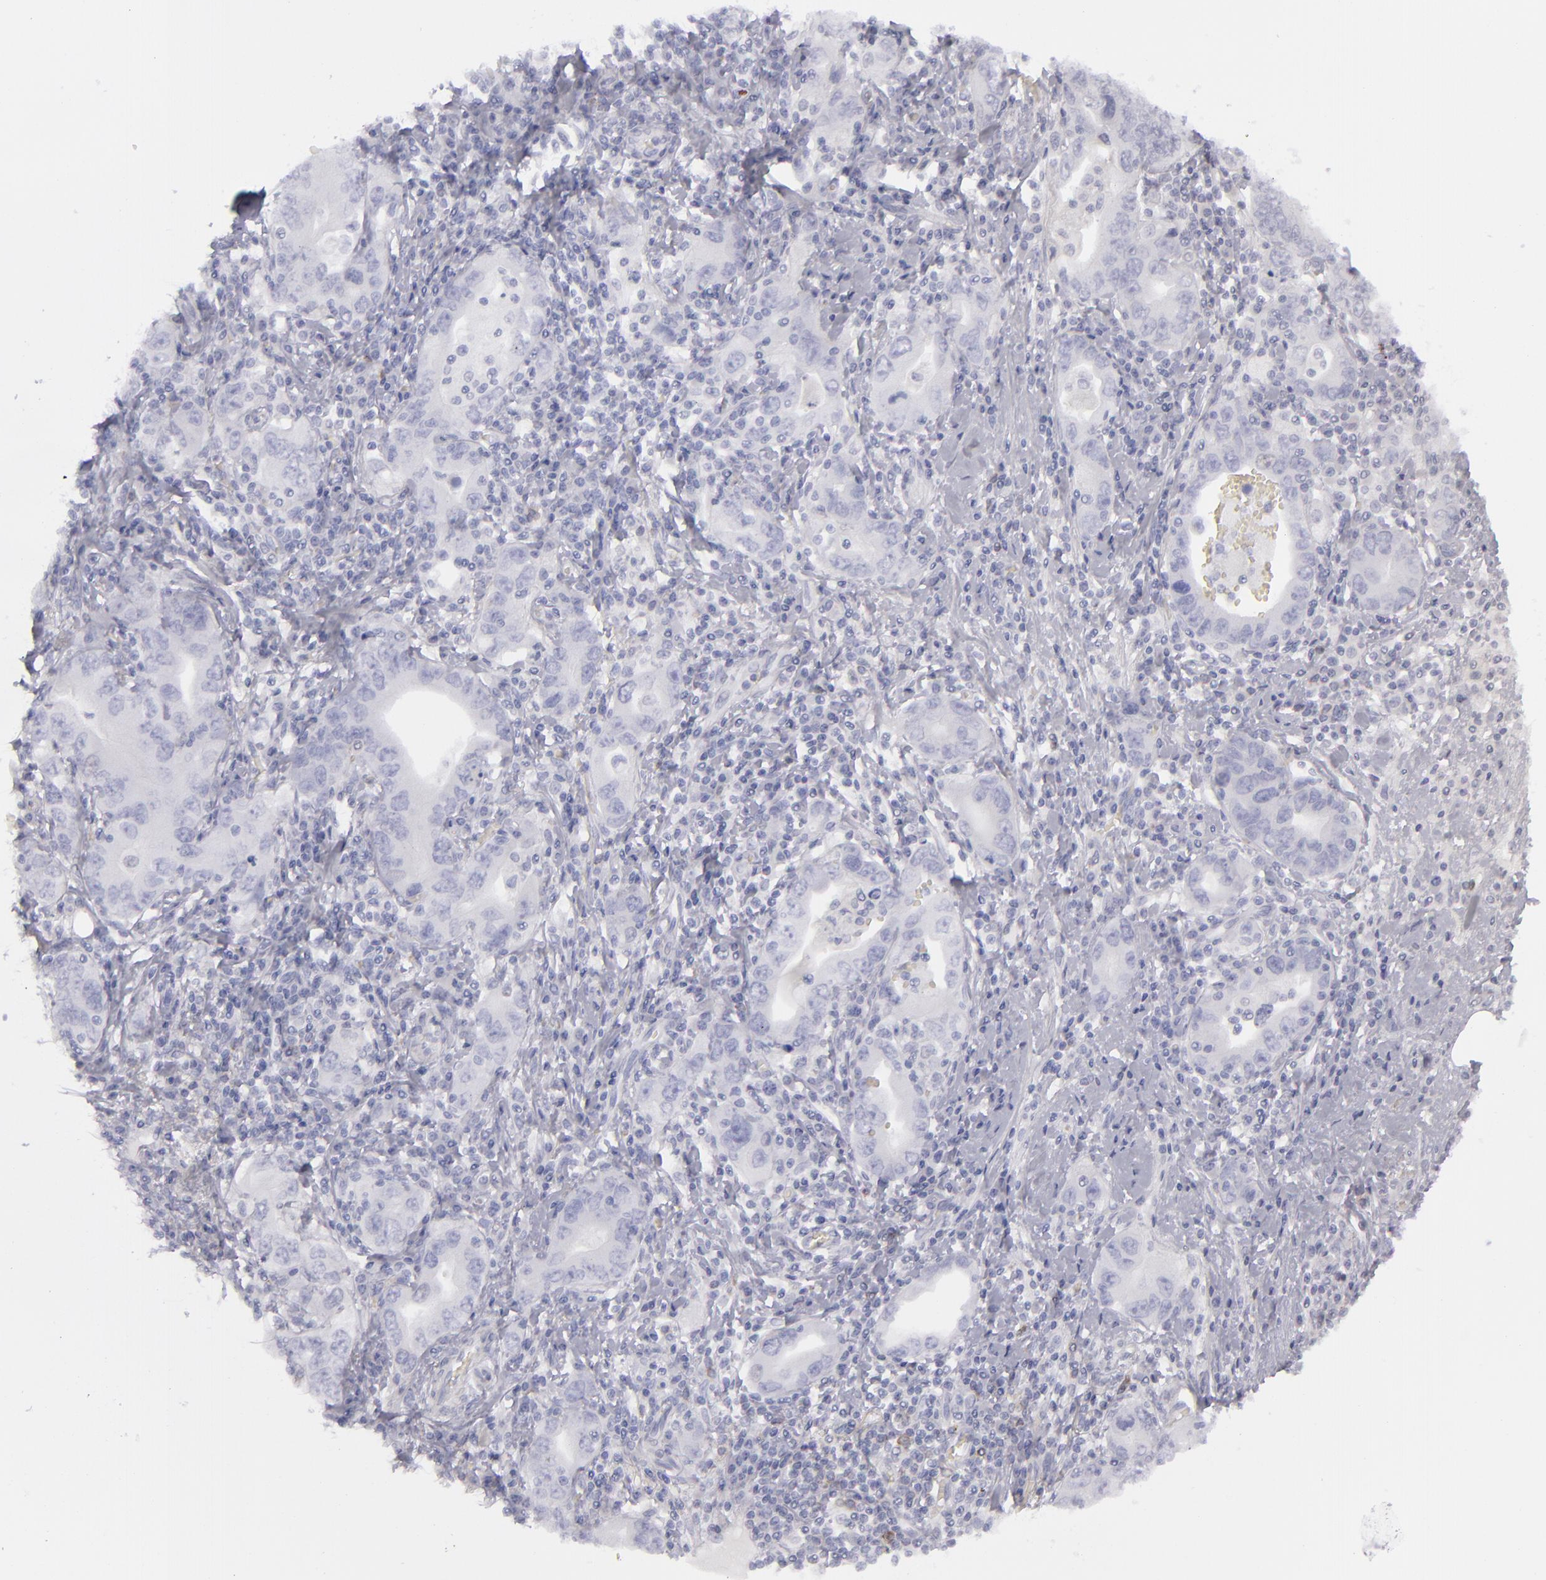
{"staining": {"intensity": "negative", "quantity": "none", "location": "none"}, "tissue": "stomach cancer", "cell_type": "Tumor cells", "image_type": "cancer", "snomed": [{"axis": "morphology", "description": "Adenocarcinoma, NOS"}, {"axis": "topography", "description": "Stomach, lower"}], "caption": "An IHC micrograph of stomach cancer is shown. There is no staining in tumor cells of stomach cancer.", "gene": "CD22", "patient": {"sex": "female", "age": 93}}